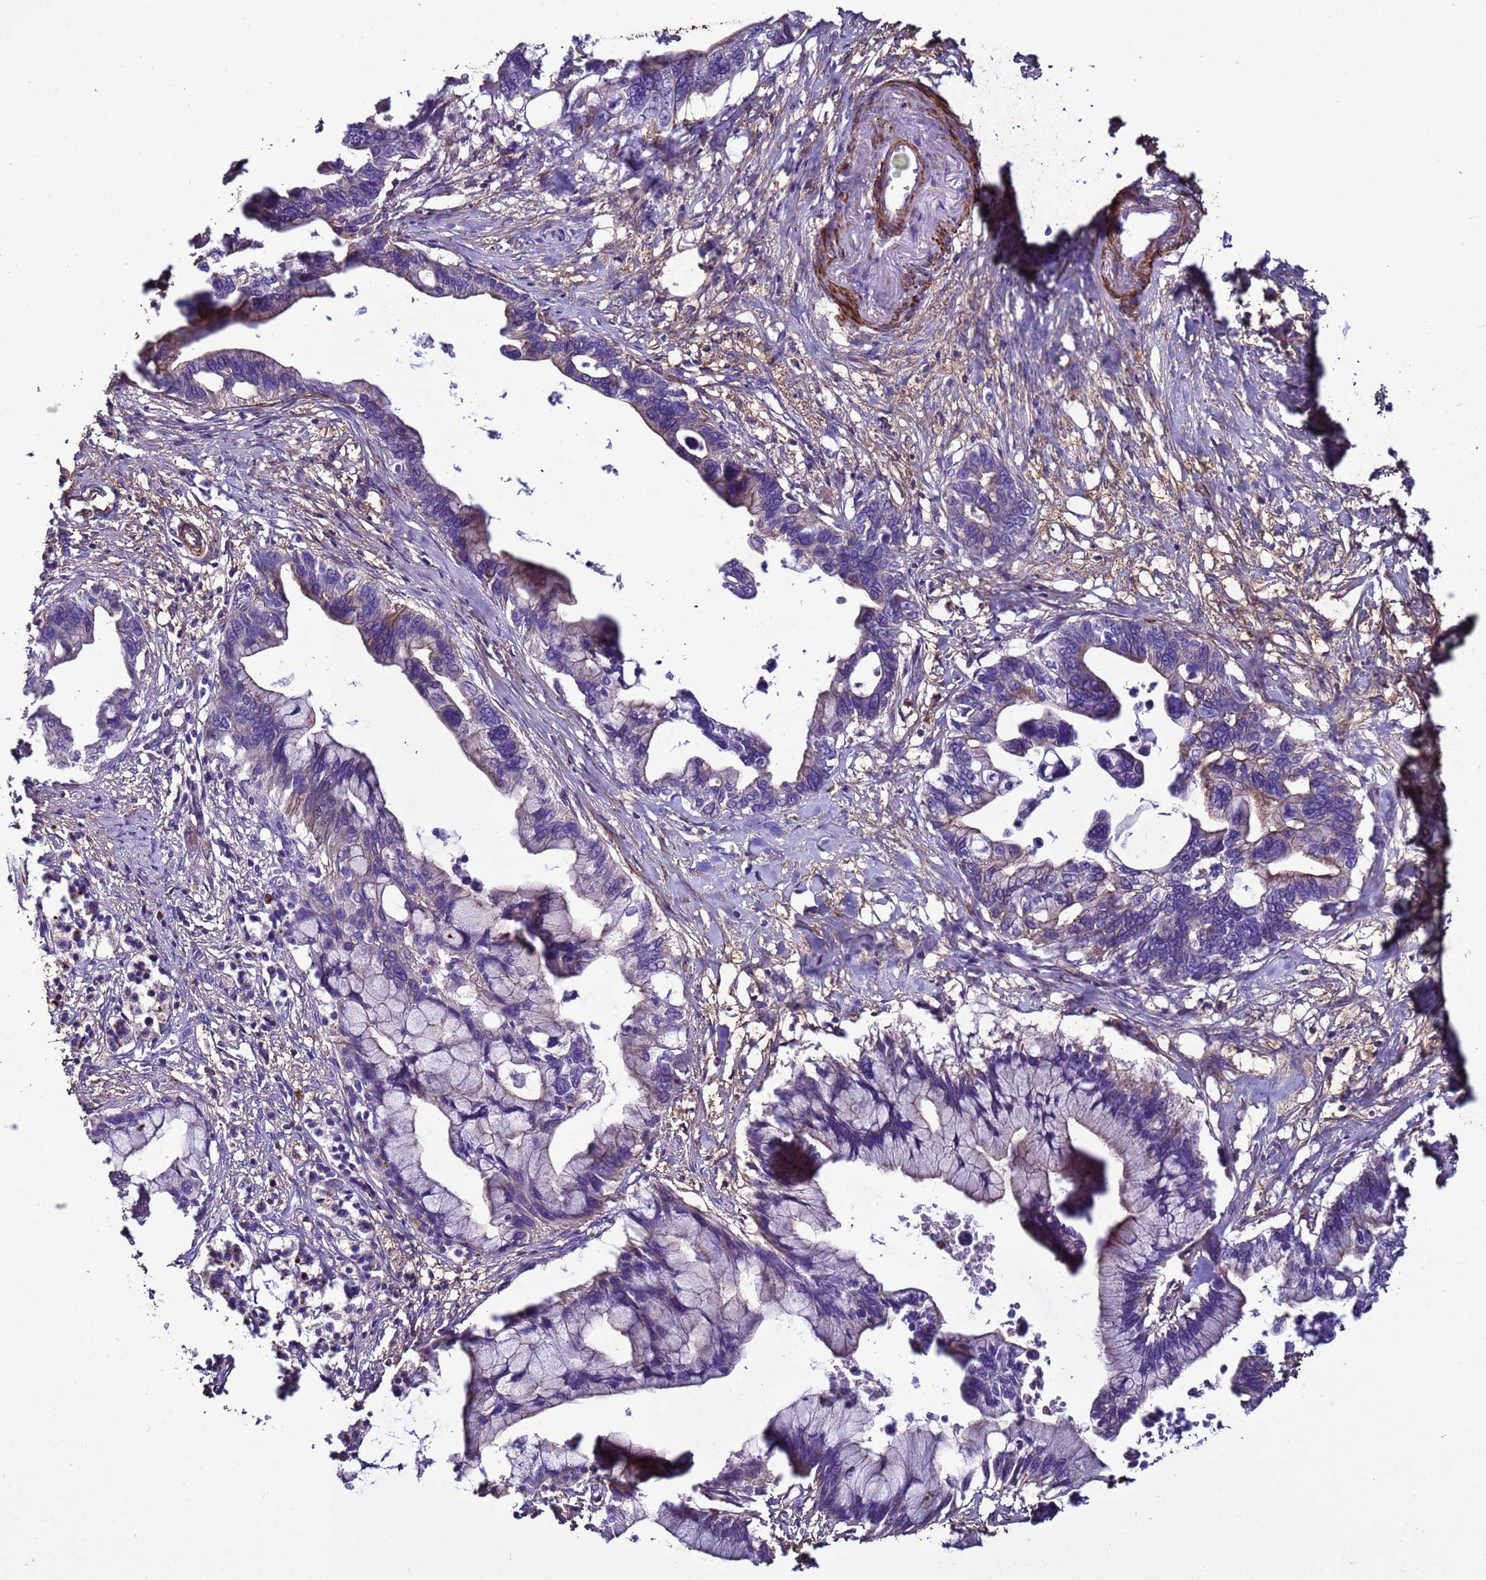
{"staining": {"intensity": "moderate", "quantity": "<25%", "location": "cytoplasmic/membranous"}, "tissue": "pancreatic cancer", "cell_type": "Tumor cells", "image_type": "cancer", "snomed": [{"axis": "morphology", "description": "Adenocarcinoma, NOS"}, {"axis": "topography", "description": "Pancreas"}], "caption": "About <25% of tumor cells in human pancreatic adenocarcinoma show moderate cytoplasmic/membranous protein positivity as visualized by brown immunohistochemical staining.", "gene": "RABL2B", "patient": {"sex": "female", "age": 83}}